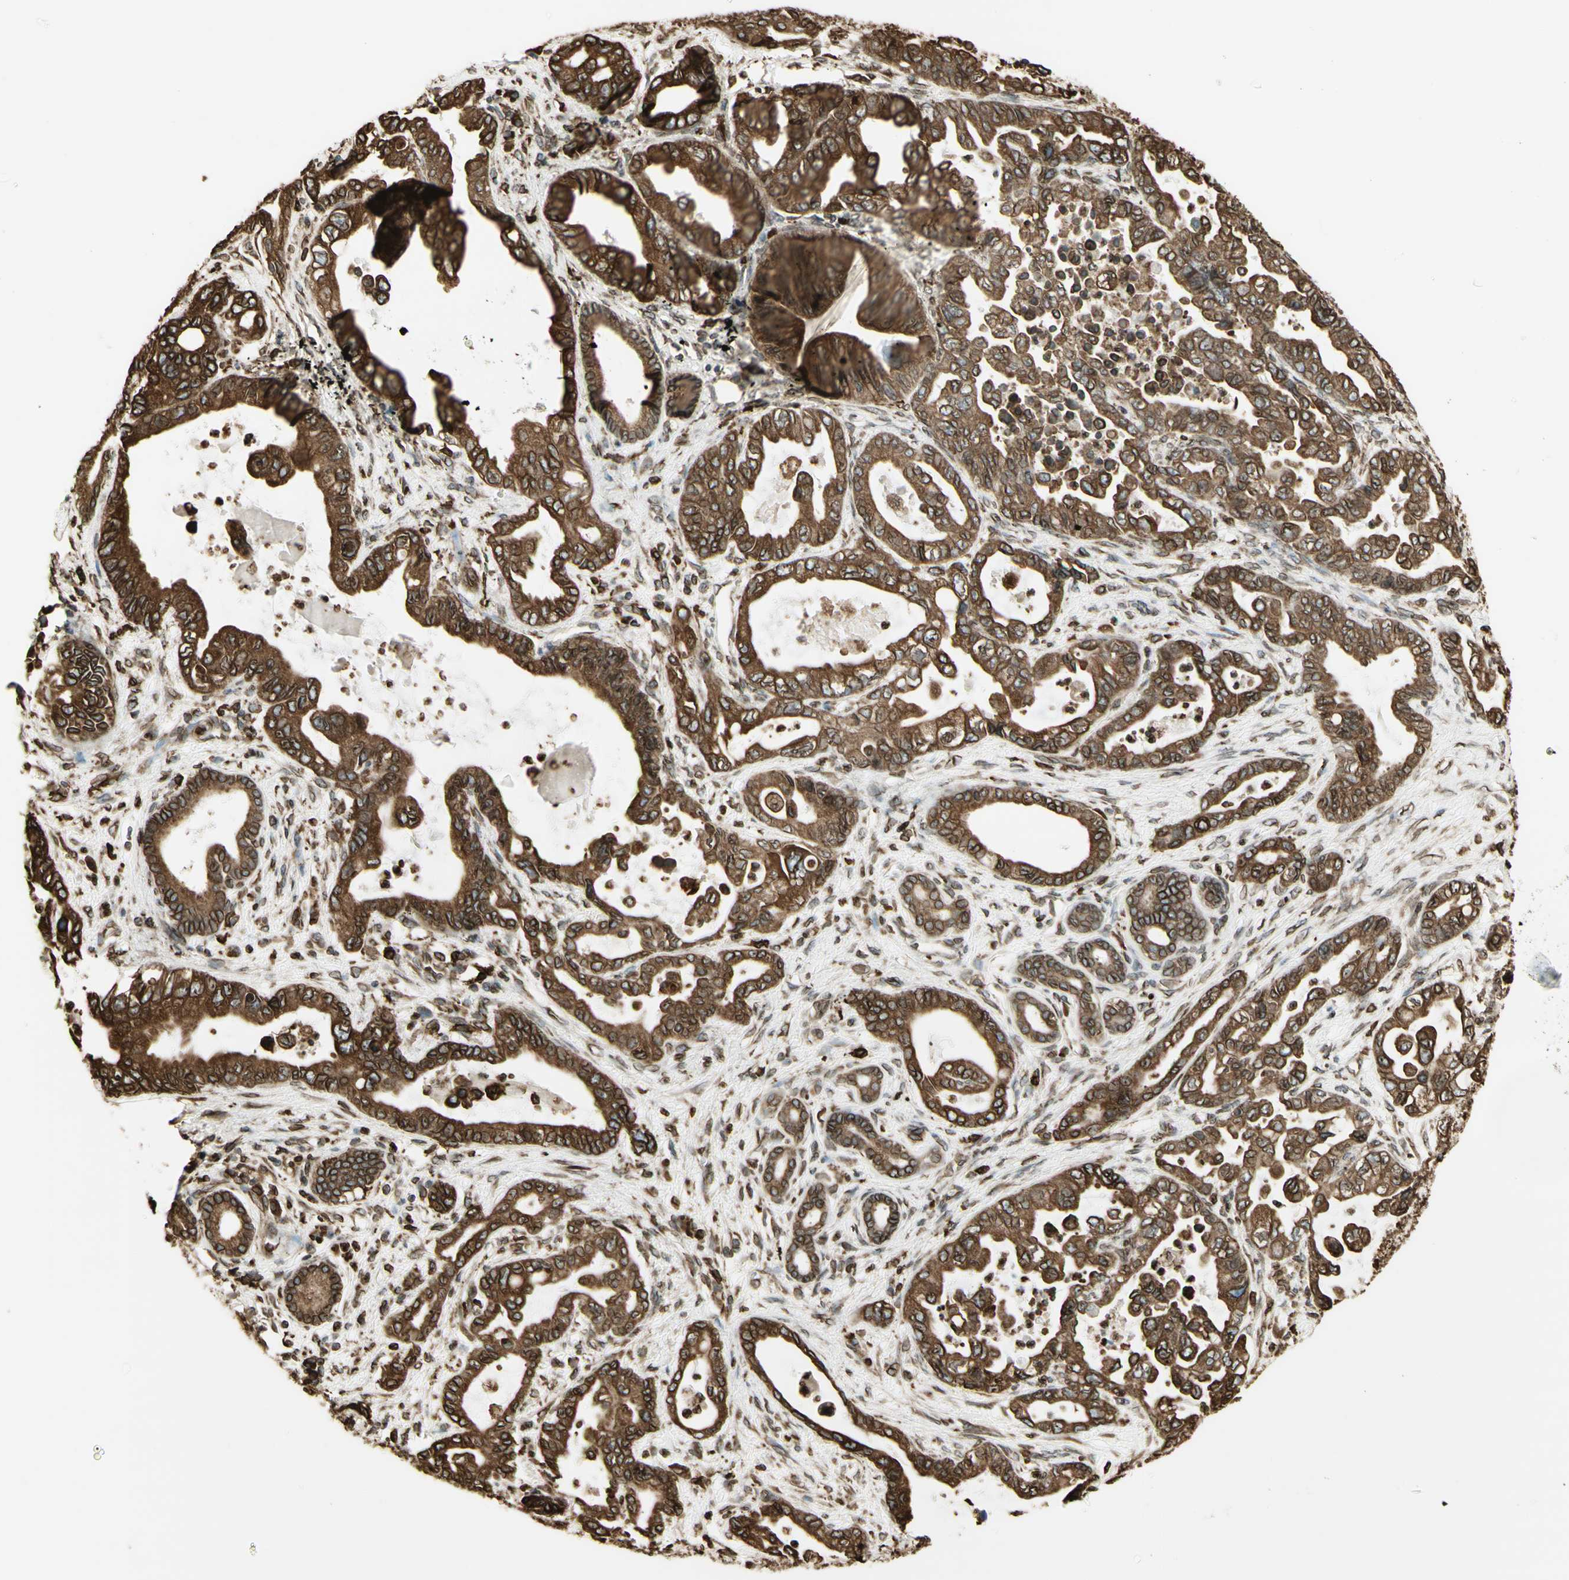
{"staining": {"intensity": "moderate", "quantity": ">75%", "location": "cytoplasmic/membranous"}, "tissue": "pancreatic cancer", "cell_type": "Tumor cells", "image_type": "cancer", "snomed": [{"axis": "morphology", "description": "Adenocarcinoma, NOS"}, {"axis": "topography", "description": "Pancreas"}], "caption": "Pancreatic cancer stained with a protein marker displays moderate staining in tumor cells.", "gene": "CANX", "patient": {"sex": "male", "age": 70}}